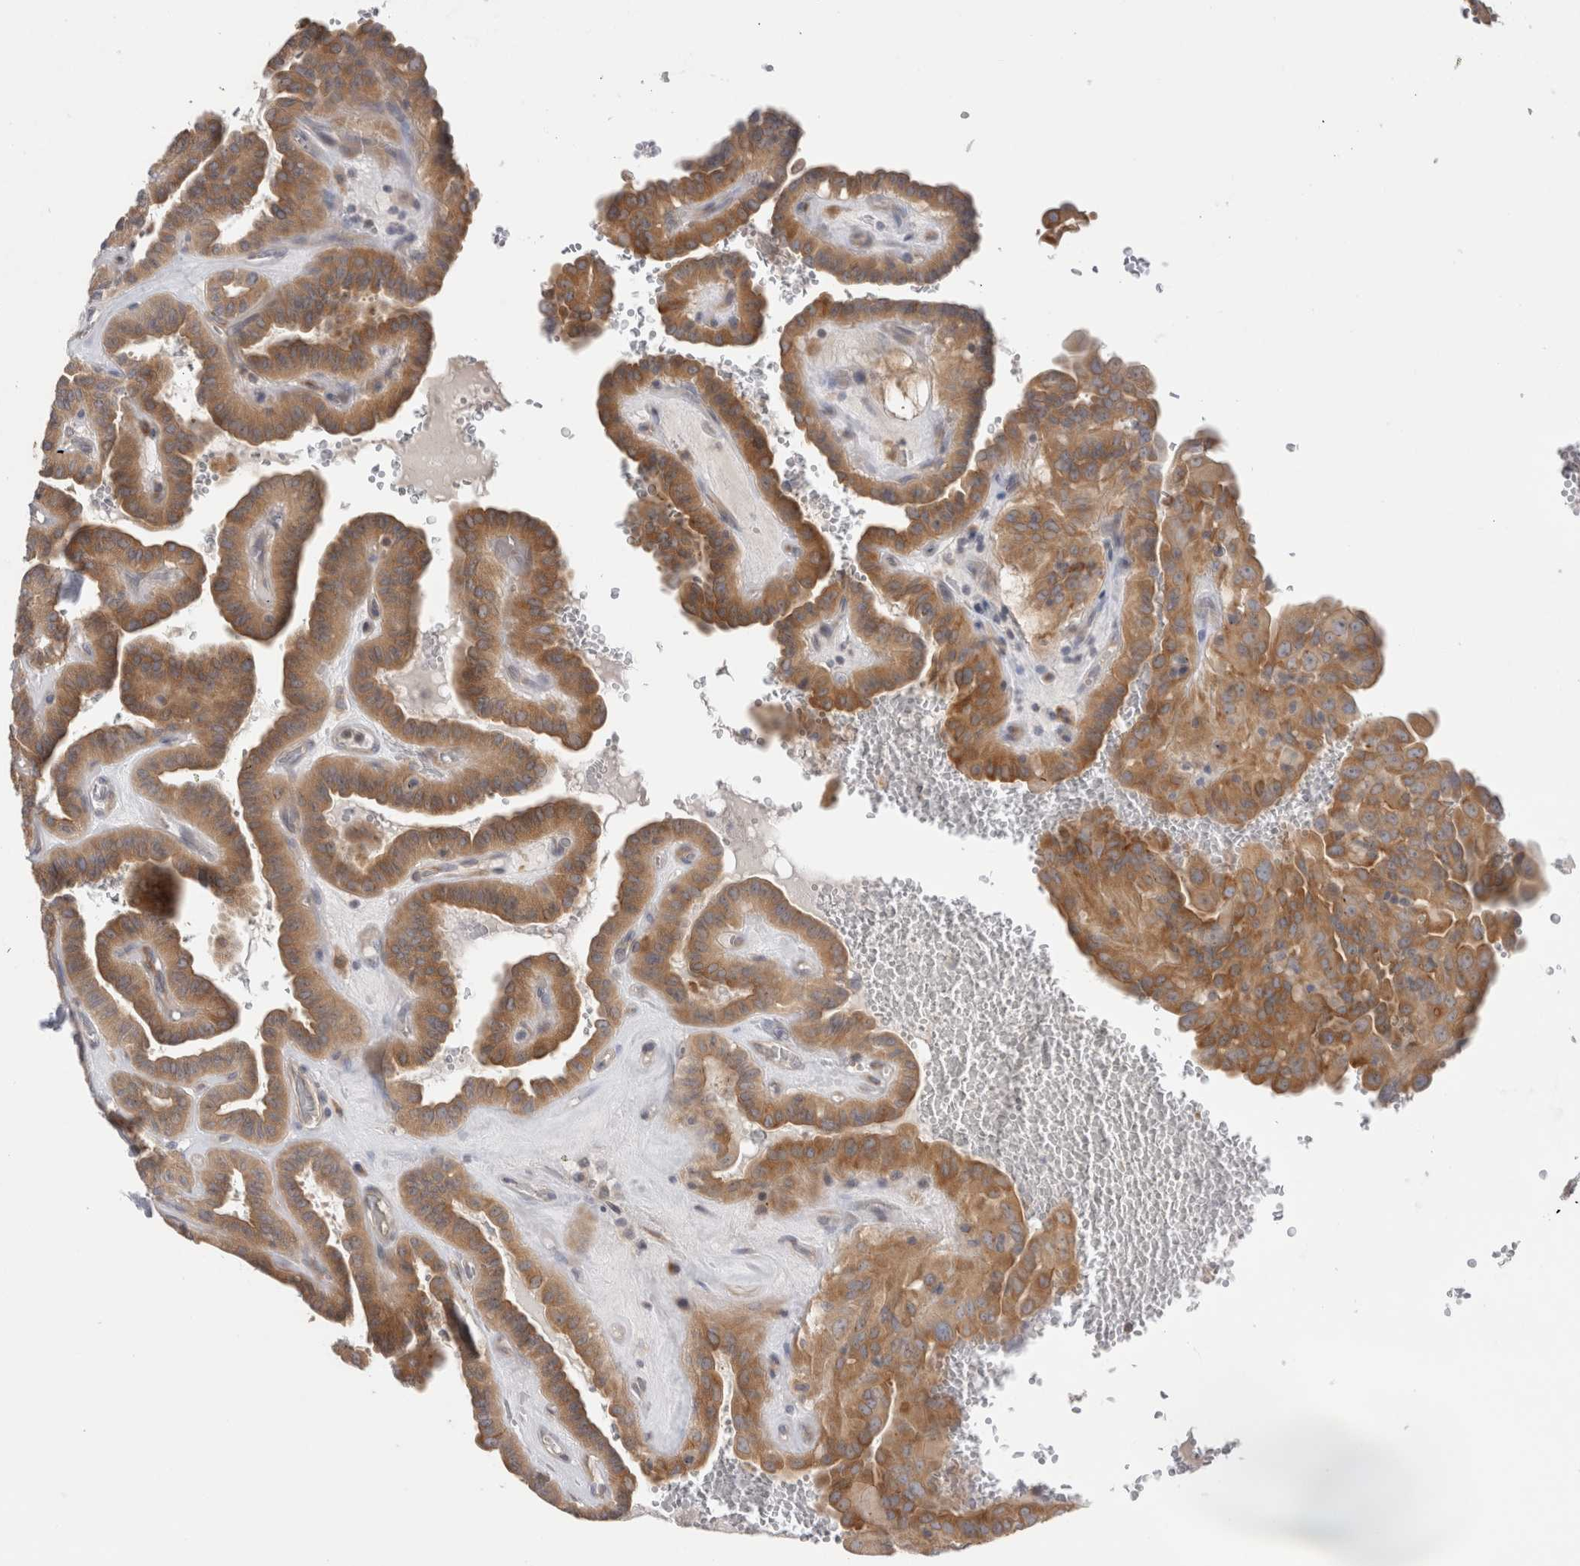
{"staining": {"intensity": "moderate", "quantity": ">75%", "location": "cytoplasmic/membranous"}, "tissue": "thyroid cancer", "cell_type": "Tumor cells", "image_type": "cancer", "snomed": [{"axis": "morphology", "description": "Papillary adenocarcinoma, NOS"}, {"axis": "topography", "description": "Thyroid gland"}], "caption": "A histopathology image showing moderate cytoplasmic/membranous staining in approximately >75% of tumor cells in thyroid cancer, as visualized by brown immunohistochemical staining.", "gene": "SYTL5", "patient": {"sex": "male", "age": 77}}